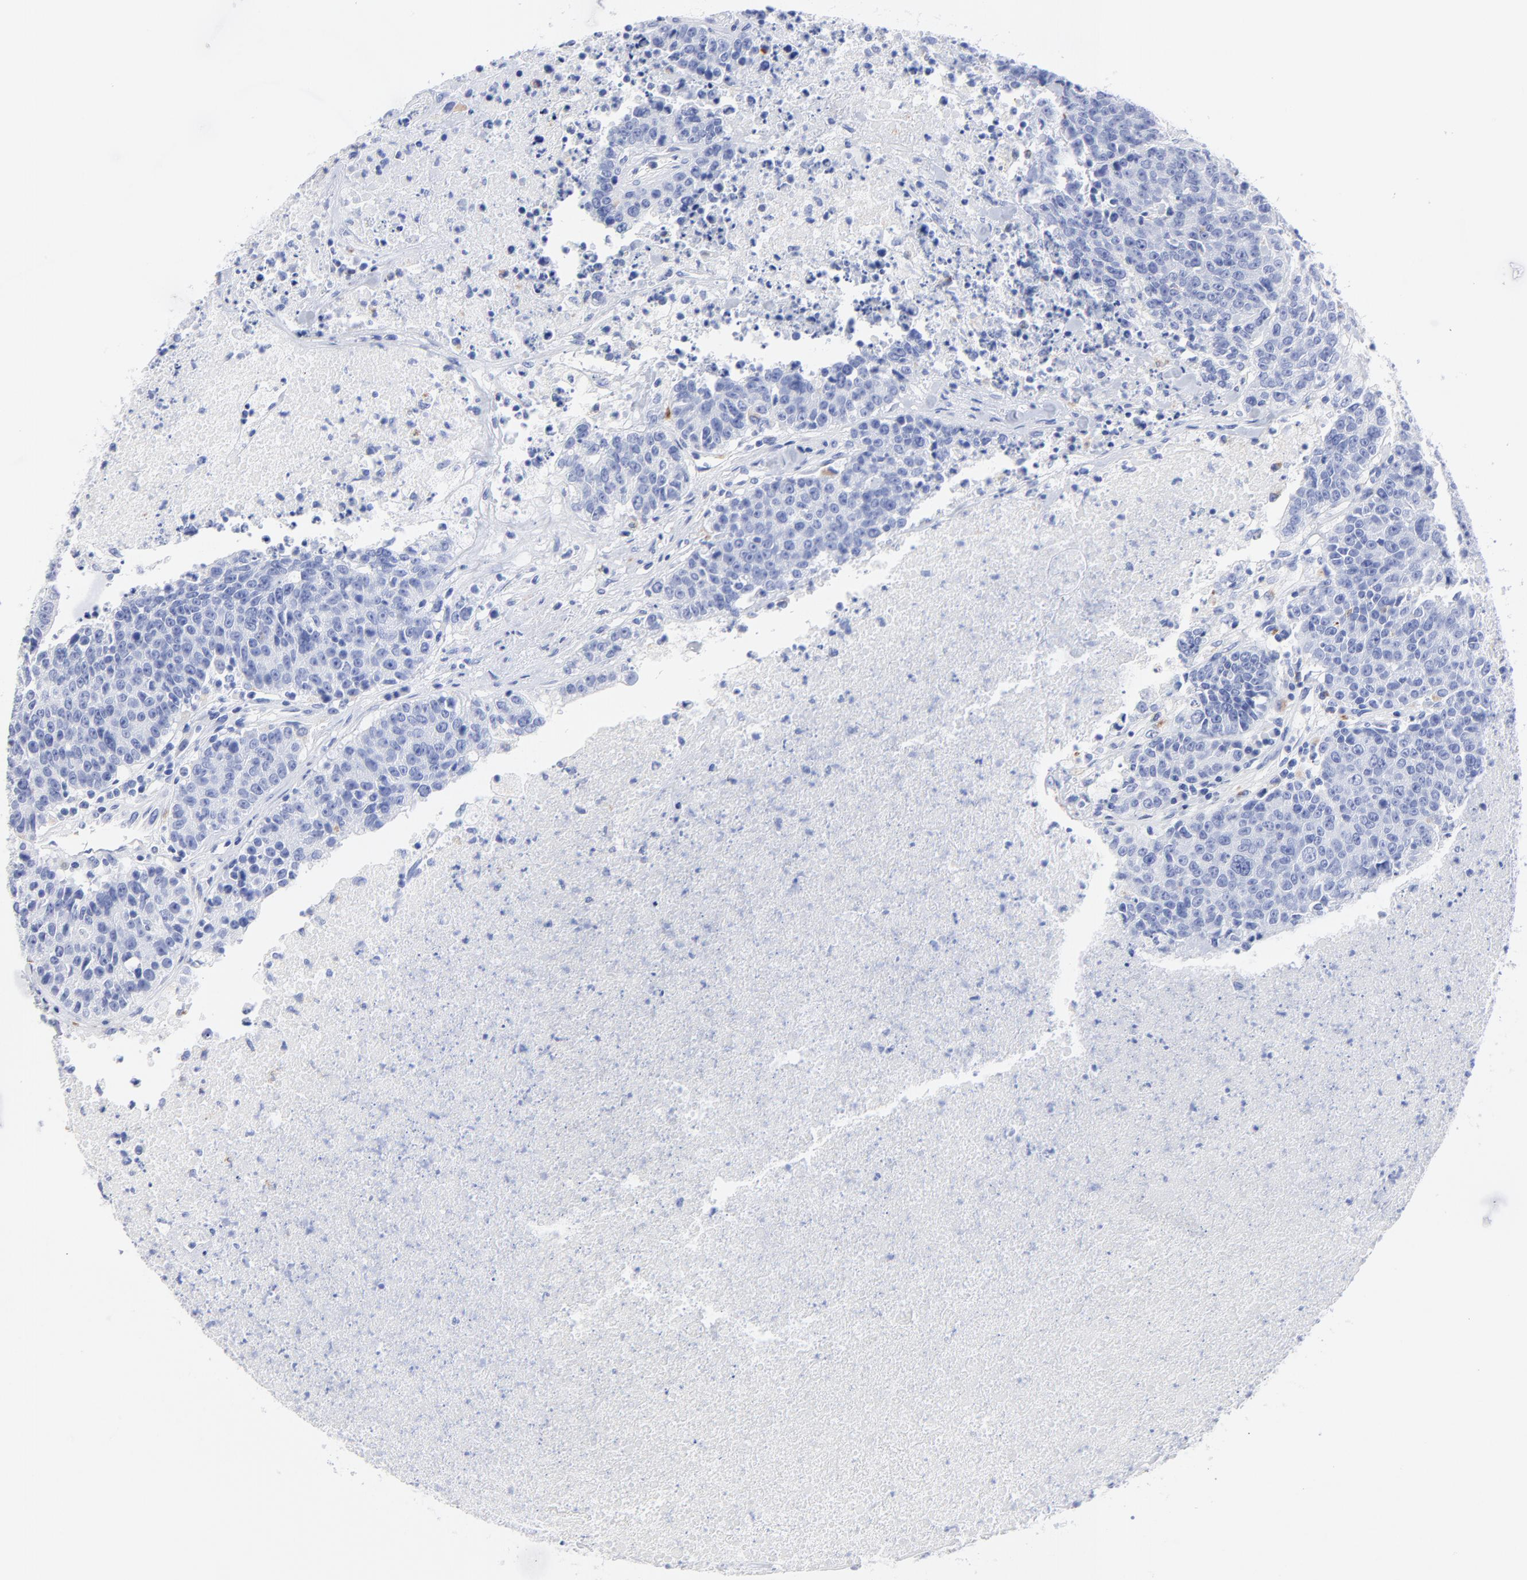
{"staining": {"intensity": "negative", "quantity": "none", "location": "none"}, "tissue": "colorectal cancer", "cell_type": "Tumor cells", "image_type": "cancer", "snomed": [{"axis": "morphology", "description": "Adenocarcinoma, NOS"}, {"axis": "topography", "description": "Colon"}], "caption": "Tumor cells are negative for protein expression in human colorectal adenocarcinoma.", "gene": "CPVL", "patient": {"sex": "female", "age": 53}}